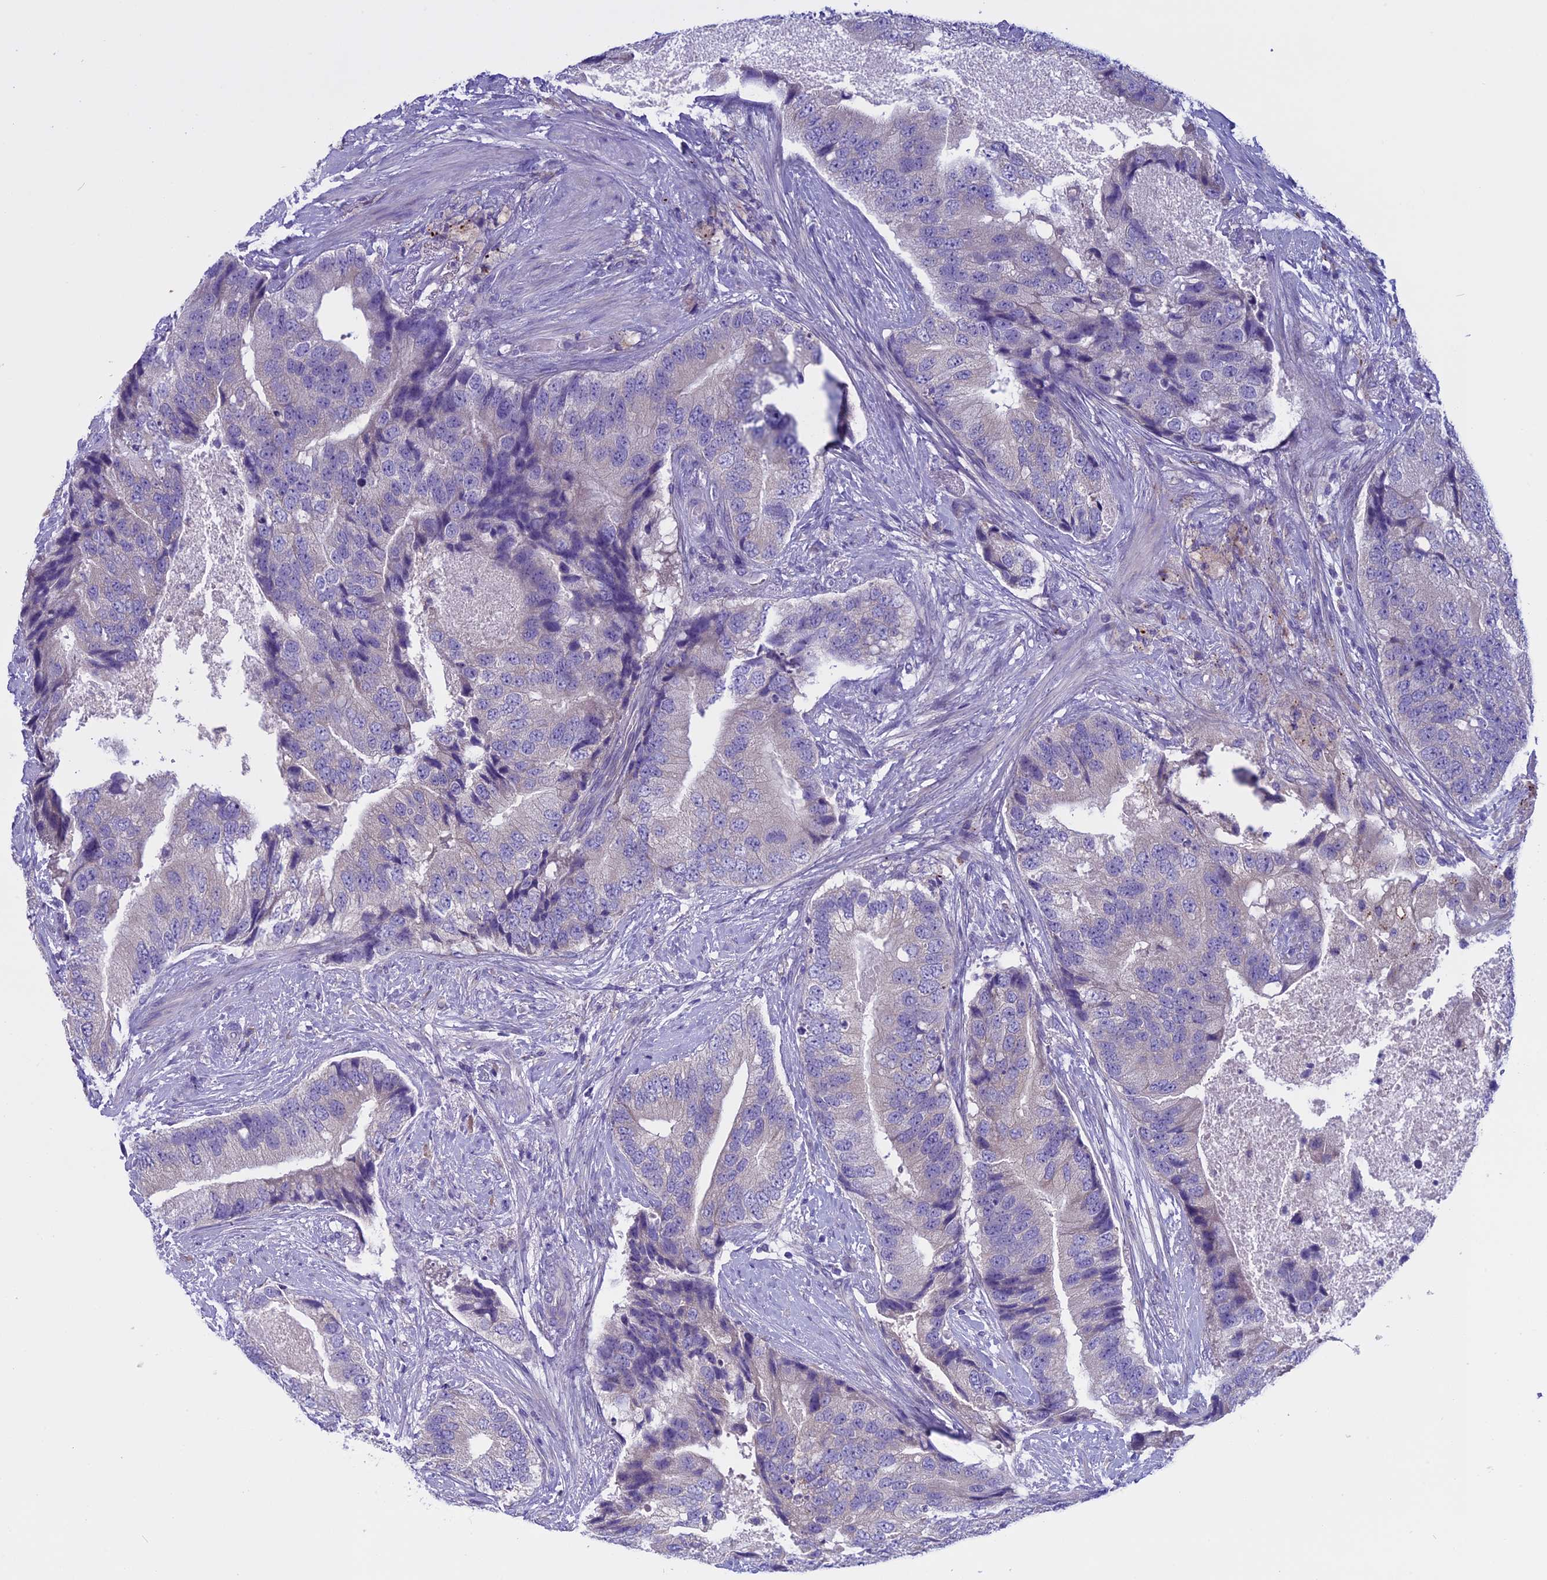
{"staining": {"intensity": "negative", "quantity": "none", "location": "none"}, "tissue": "prostate cancer", "cell_type": "Tumor cells", "image_type": "cancer", "snomed": [{"axis": "morphology", "description": "Adenocarcinoma, High grade"}, {"axis": "topography", "description": "Prostate"}], "caption": "Immunohistochemistry (IHC) of human adenocarcinoma (high-grade) (prostate) shows no staining in tumor cells.", "gene": "DCTN5", "patient": {"sex": "male", "age": 70}}